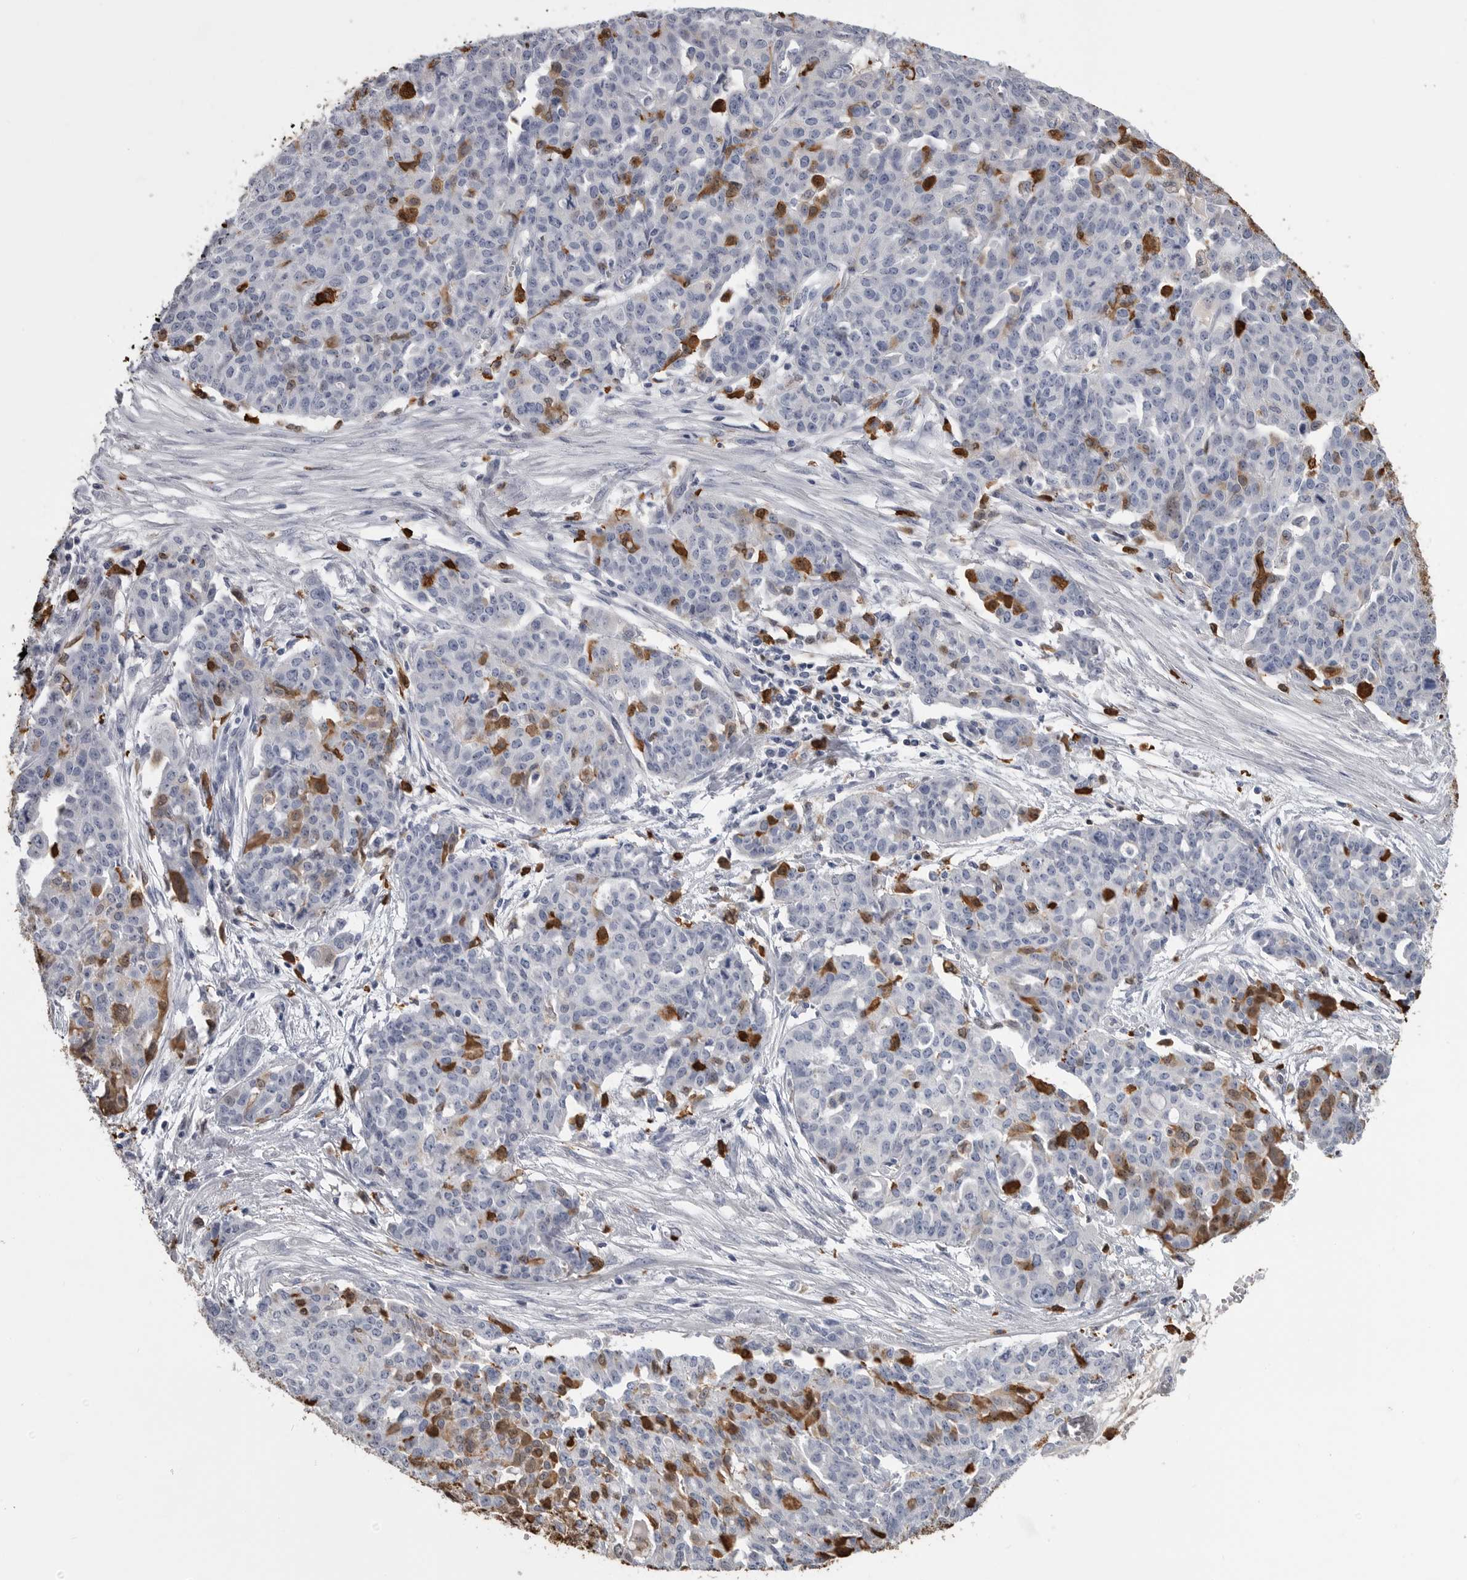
{"staining": {"intensity": "negative", "quantity": "none", "location": "none"}, "tissue": "ovarian cancer", "cell_type": "Tumor cells", "image_type": "cancer", "snomed": [{"axis": "morphology", "description": "Cystadenocarcinoma, serous, NOS"}, {"axis": "topography", "description": "Soft tissue"}, {"axis": "topography", "description": "Ovary"}], "caption": "Immunohistochemistry of human ovarian cancer displays no staining in tumor cells.", "gene": "CYB561D1", "patient": {"sex": "female", "age": 57}}